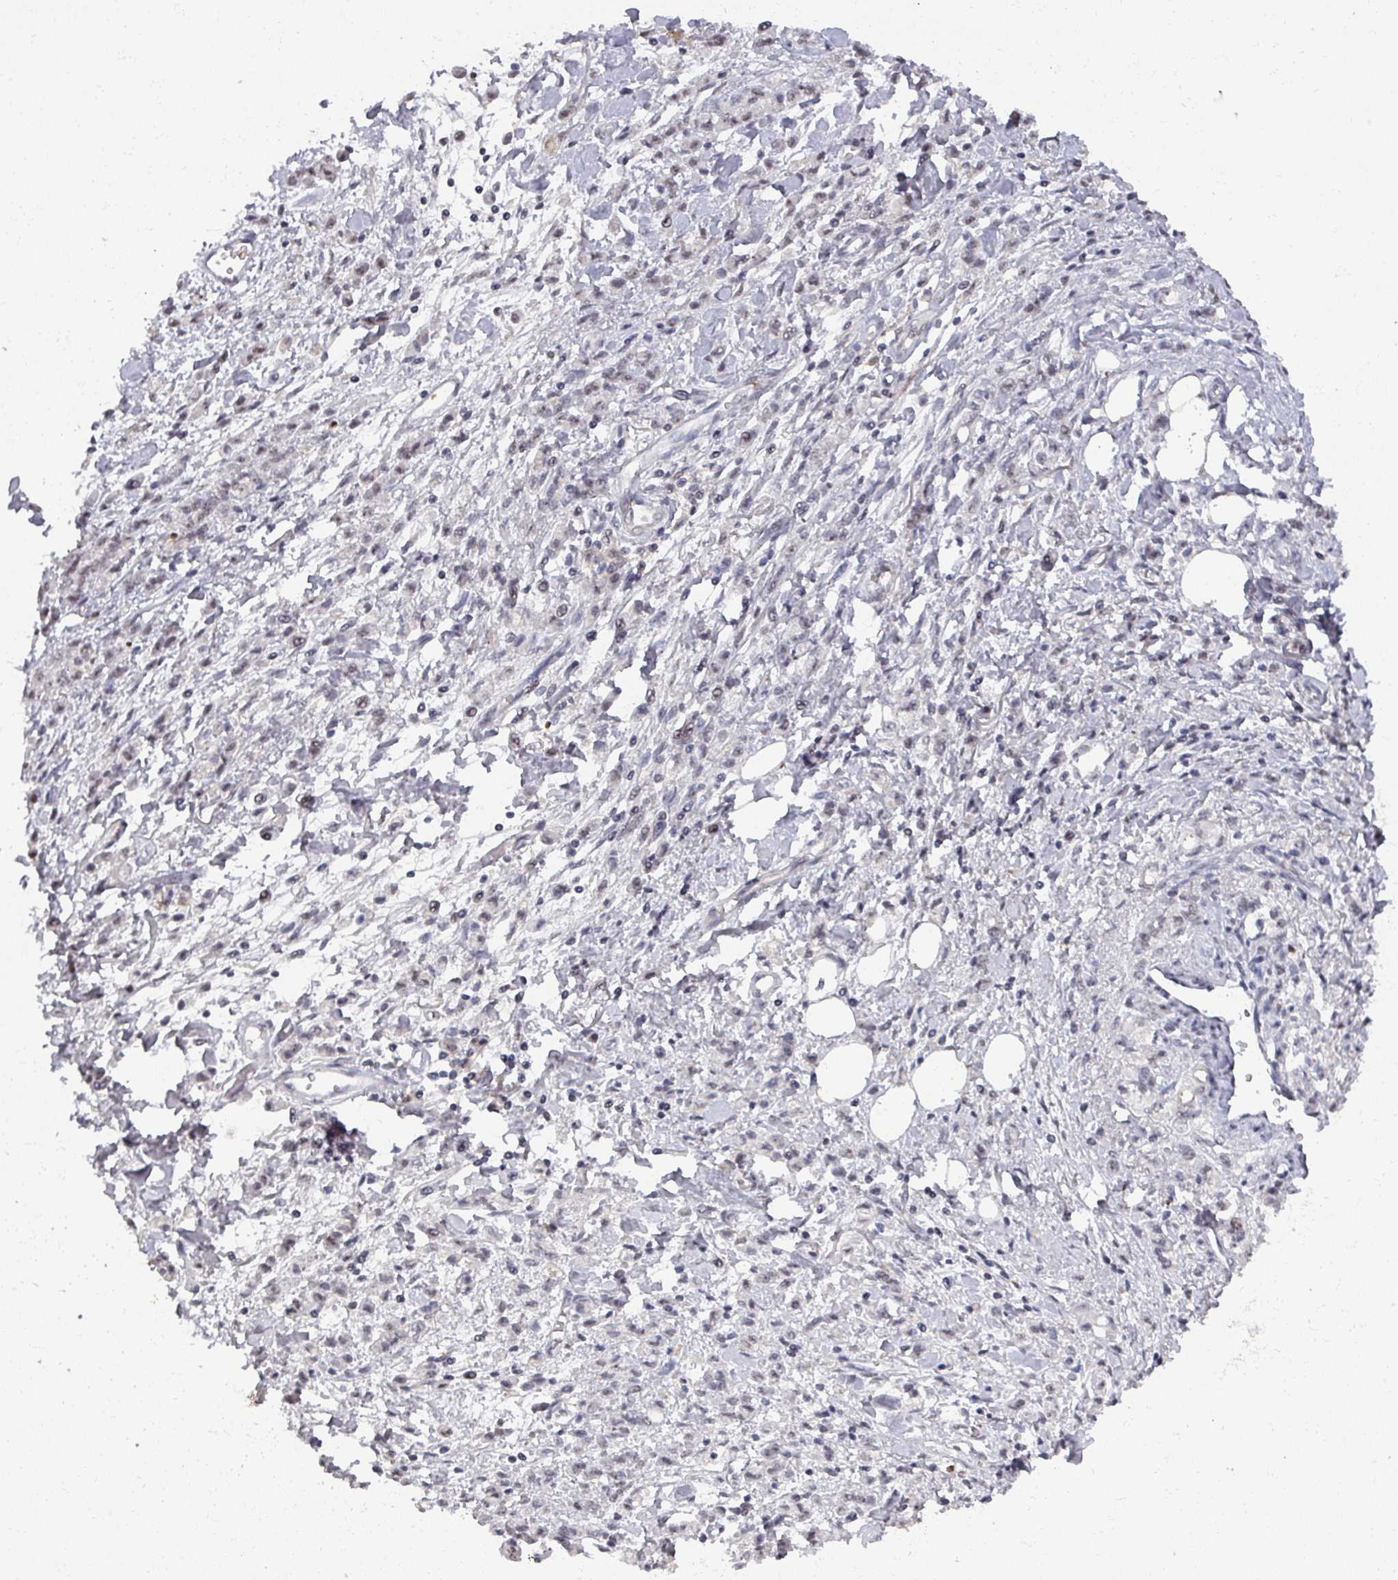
{"staining": {"intensity": "negative", "quantity": "none", "location": "none"}, "tissue": "stomach cancer", "cell_type": "Tumor cells", "image_type": "cancer", "snomed": [{"axis": "morphology", "description": "Adenocarcinoma, NOS"}, {"axis": "topography", "description": "Stomach"}], "caption": "Immunohistochemistry micrograph of adenocarcinoma (stomach) stained for a protein (brown), which demonstrates no staining in tumor cells. (DAB (3,3'-diaminobenzidine) IHC with hematoxylin counter stain).", "gene": "ZNF654", "patient": {"sex": "male", "age": 77}}